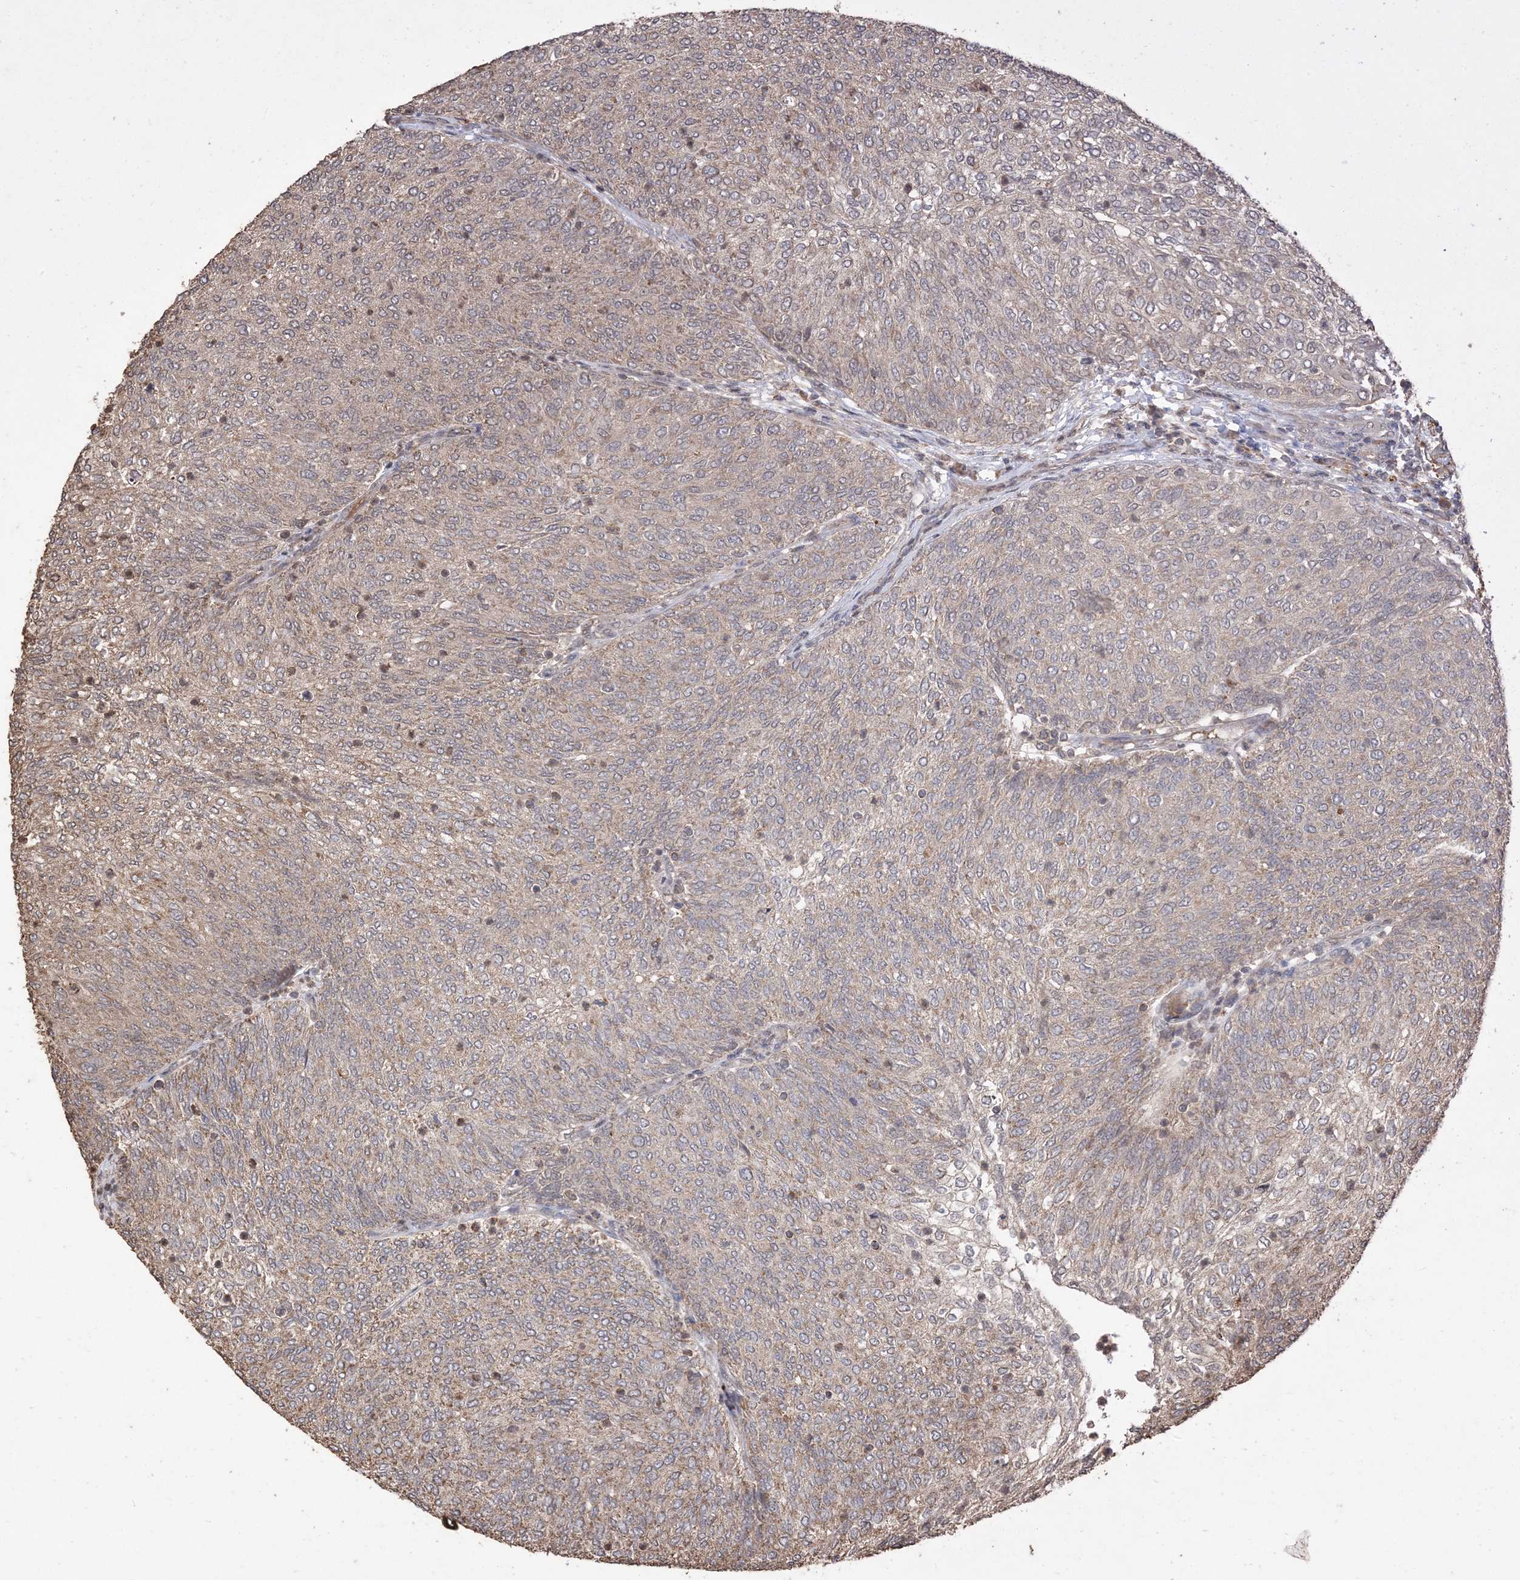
{"staining": {"intensity": "weak", "quantity": "<25%", "location": "cytoplasmic/membranous"}, "tissue": "urothelial cancer", "cell_type": "Tumor cells", "image_type": "cancer", "snomed": [{"axis": "morphology", "description": "Urothelial carcinoma, Low grade"}, {"axis": "topography", "description": "Urinary bladder"}], "caption": "This is an immunohistochemistry (IHC) micrograph of urothelial carcinoma (low-grade). There is no expression in tumor cells.", "gene": "HPS4", "patient": {"sex": "female", "age": 79}}